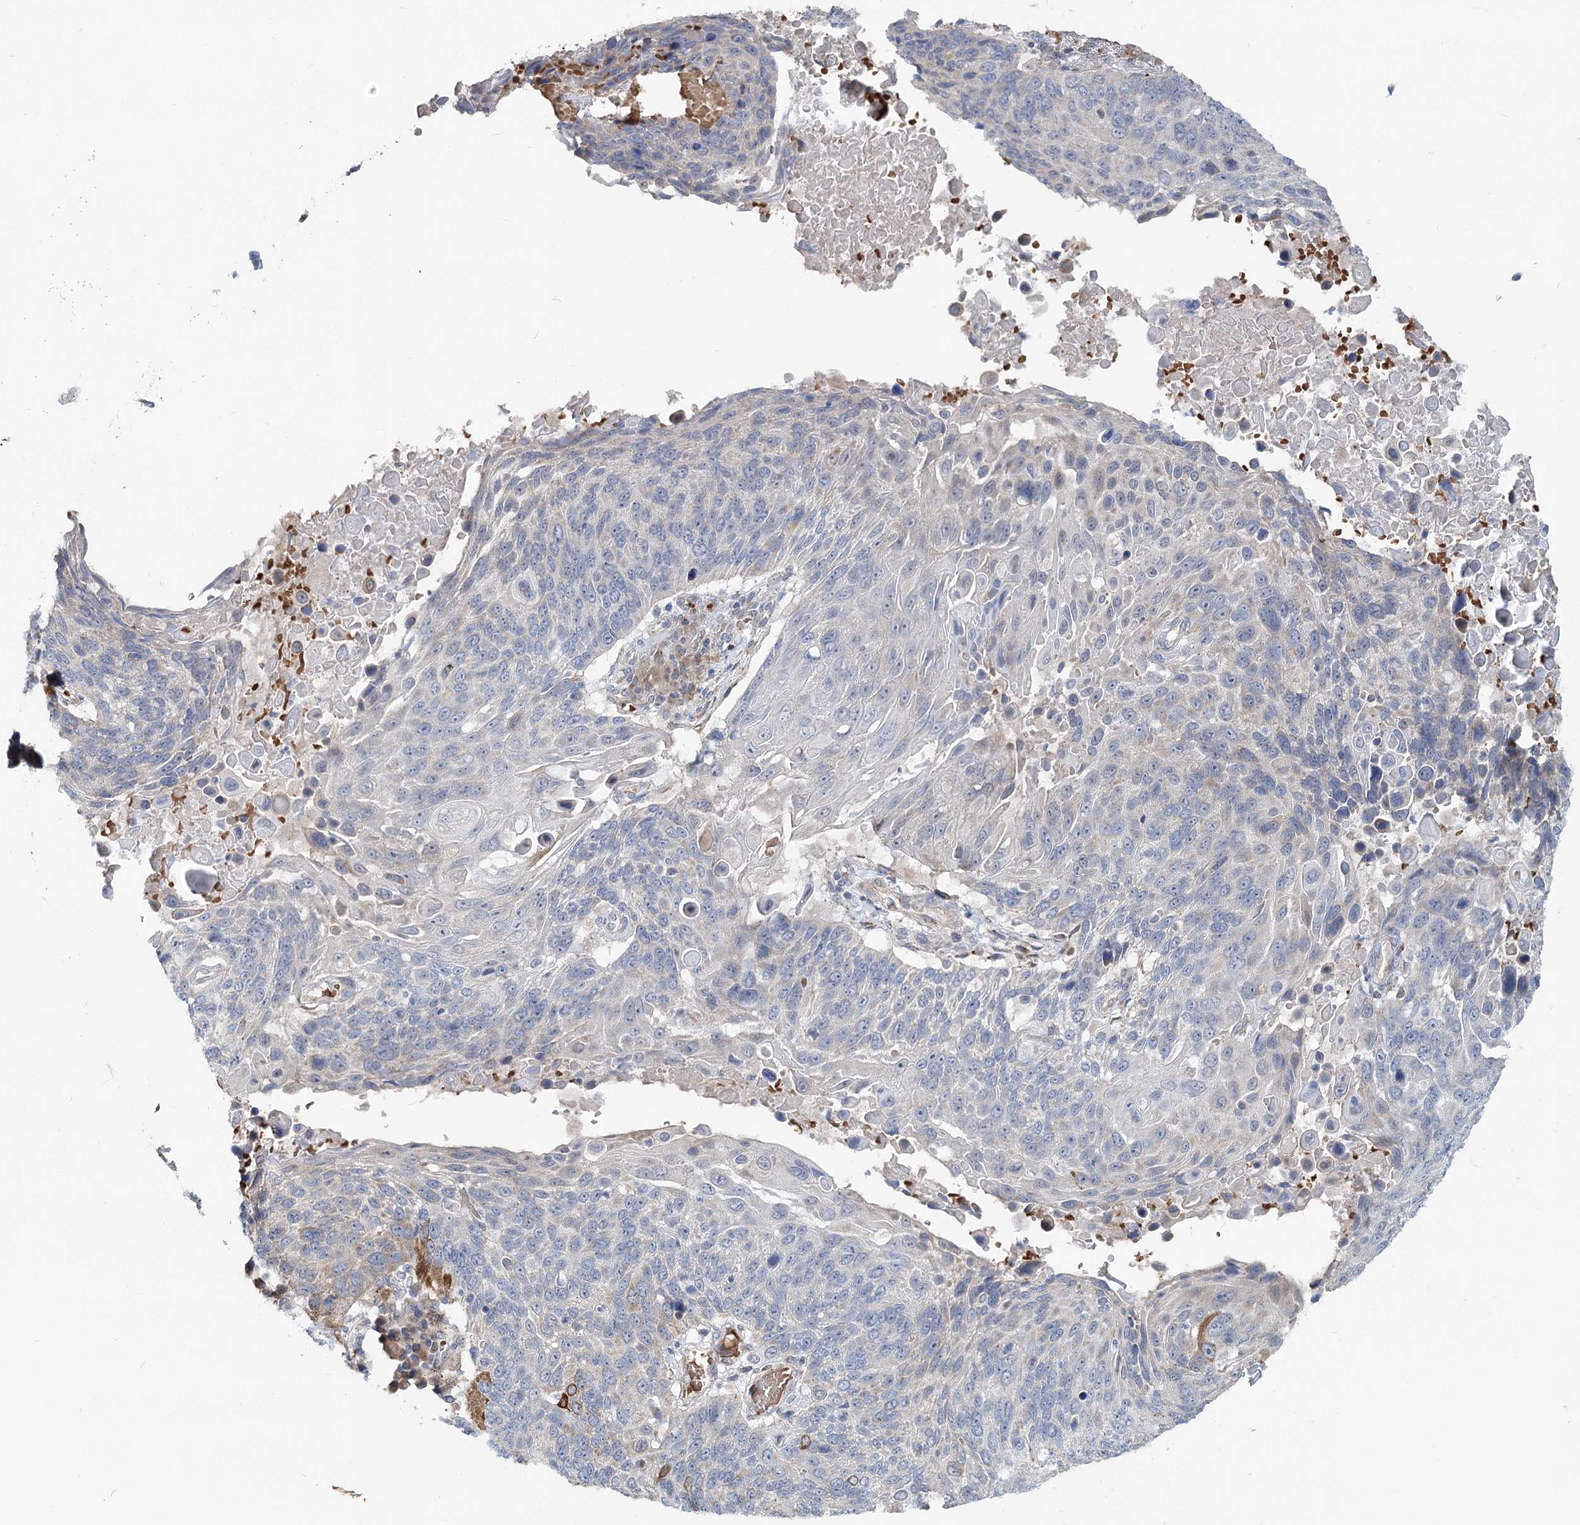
{"staining": {"intensity": "negative", "quantity": "none", "location": "none"}, "tissue": "lung cancer", "cell_type": "Tumor cells", "image_type": "cancer", "snomed": [{"axis": "morphology", "description": "Squamous cell carcinoma, NOS"}, {"axis": "topography", "description": "Lung"}], "caption": "A histopathology image of squamous cell carcinoma (lung) stained for a protein exhibits no brown staining in tumor cells.", "gene": "CIB4", "patient": {"sex": "male", "age": 66}}